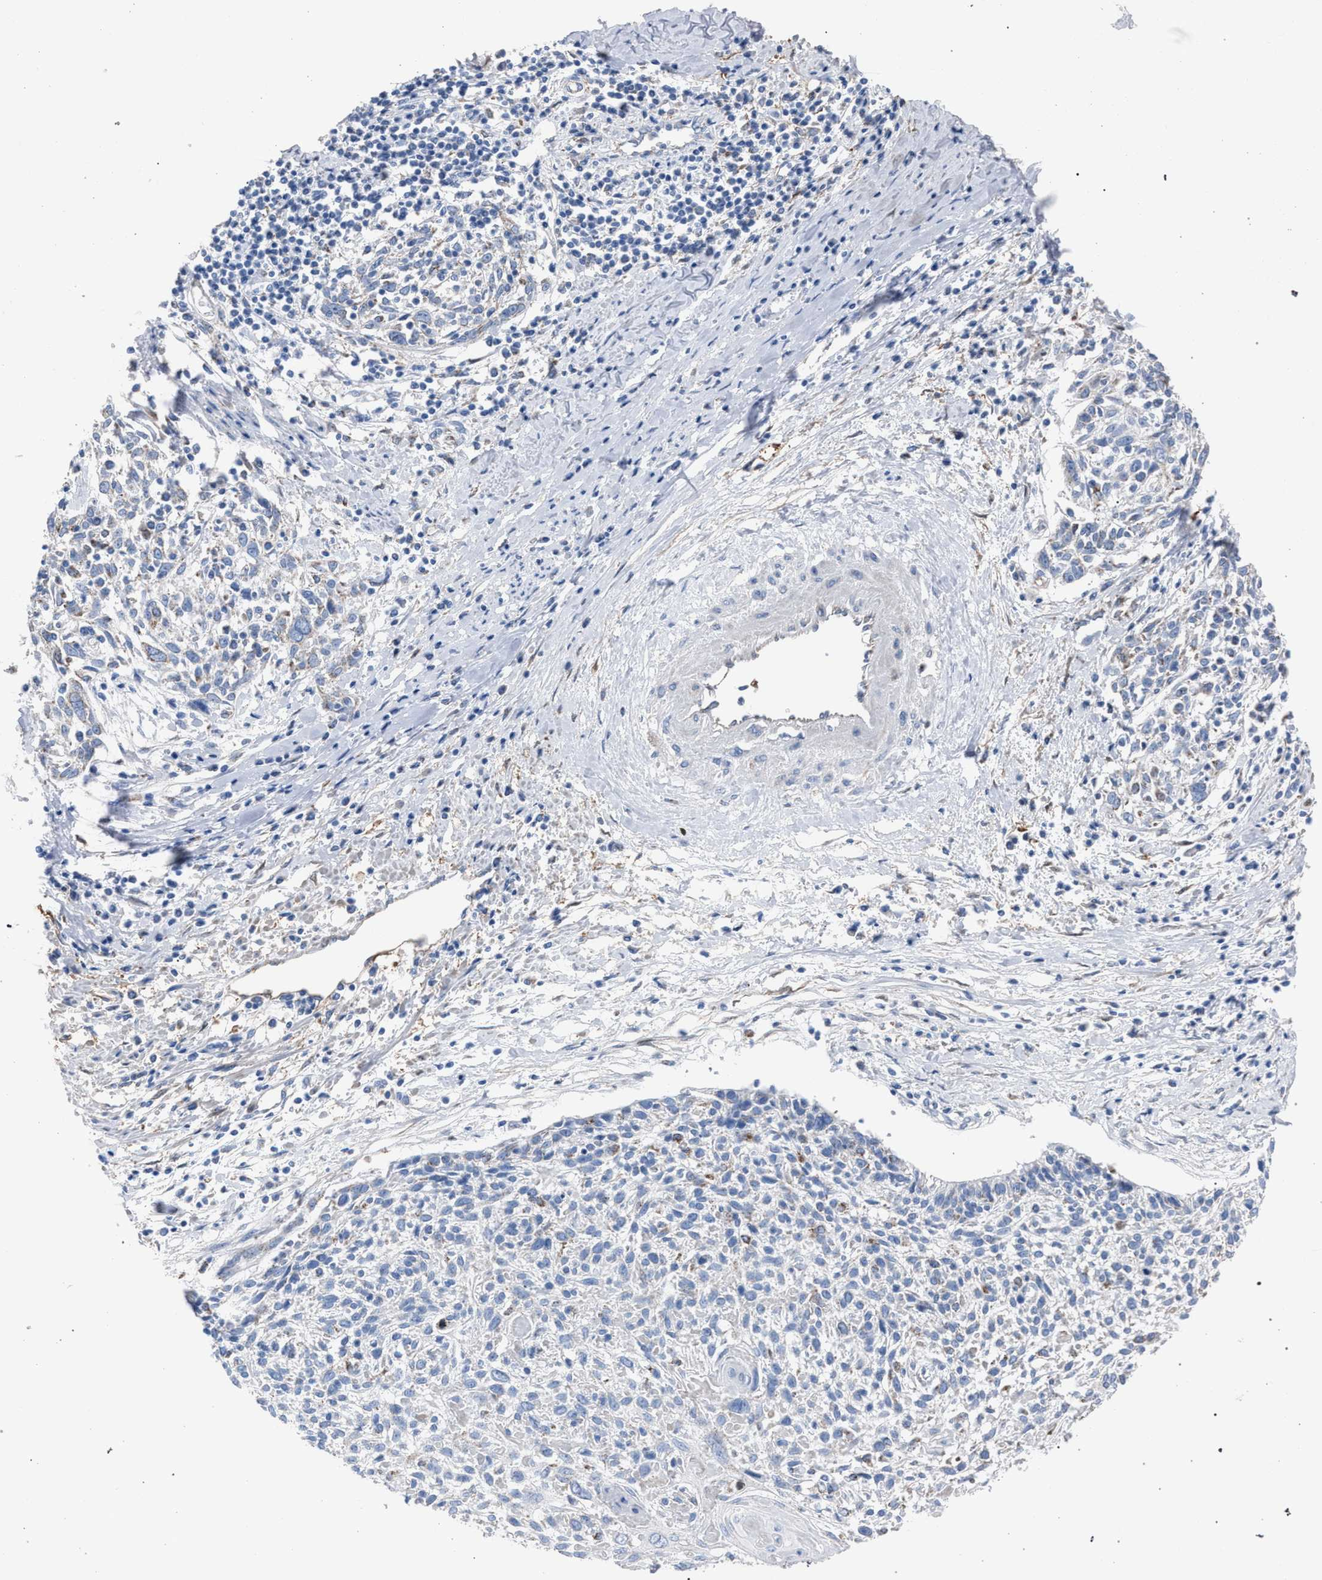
{"staining": {"intensity": "negative", "quantity": "none", "location": "none"}, "tissue": "cervical cancer", "cell_type": "Tumor cells", "image_type": "cancer", "snomed": [{"axis": "morphology", "description": "Squamous cell carcinoma, NOS"}, {"axis": "topography", "description": "Cervix"}], "caption": "Immunohistochemical staining of human cervical squamous cell carcinoma shows no significant positivity in tumor cells. Nuclei are stained in blue.", "gene": "HSD17B4", "patient": {"sex": "female", "age": 51}}